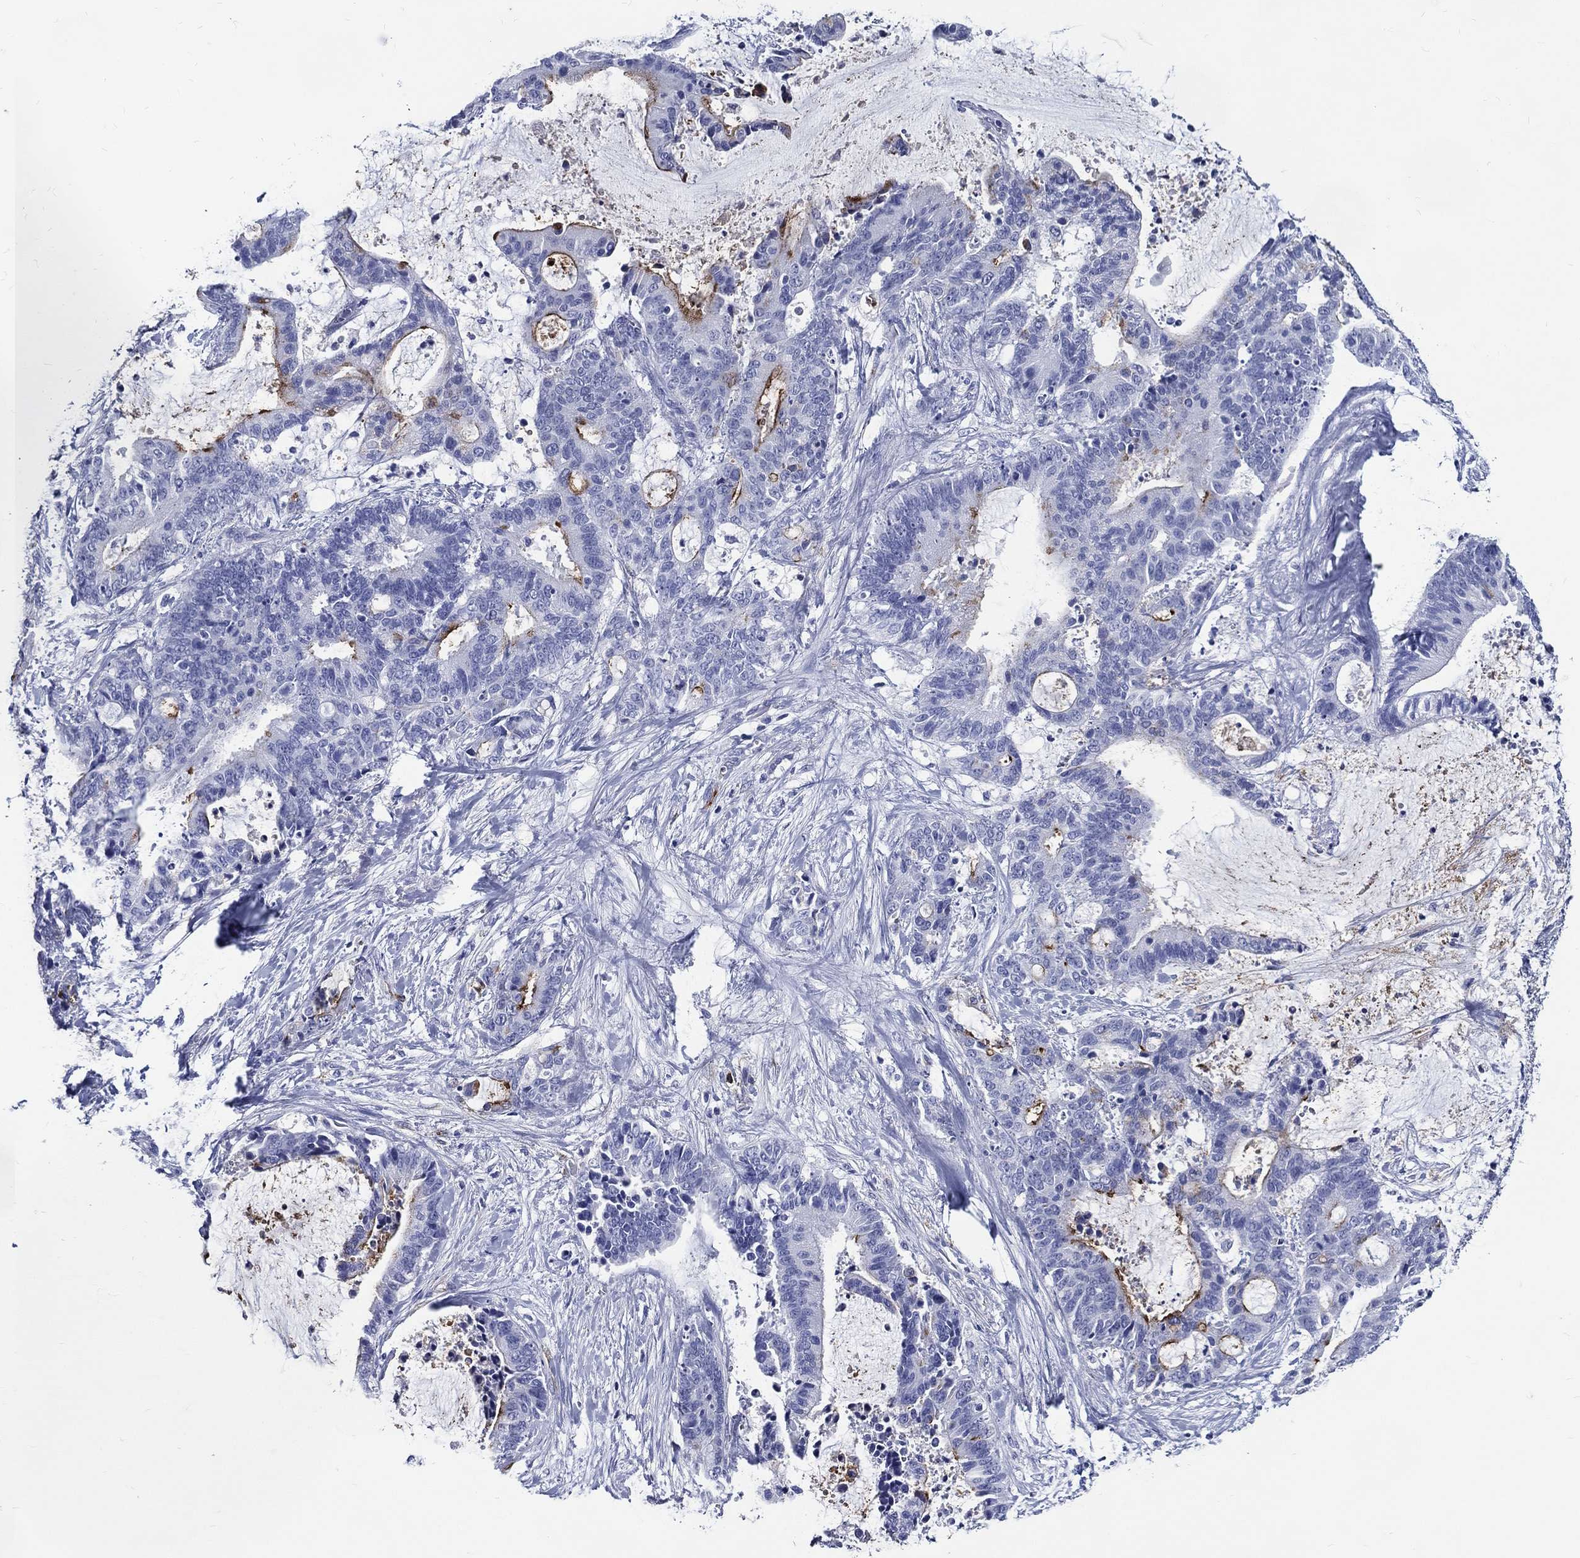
{"staining": {"intensity": "strong", "quantity": "<25%", "location": "cytoplasmic/membranous"}, "tissue": "liver cancer", "cell_type": "Tumor cells", "image_type": "cancer", "snomed": [{"axis": "morphology", "description": "Cholangiocarcinoma"}, {"axis": "topography", "description": "Liver"}], "caption": "Tumor cells exhibit medium levels of strong cytoplasmic/membranous positivity in about <25% of cells in human liver cancer (cholangiocarcinoma).", "gene": "ACE2", "patient": {"sex": "female", "age": 73}}